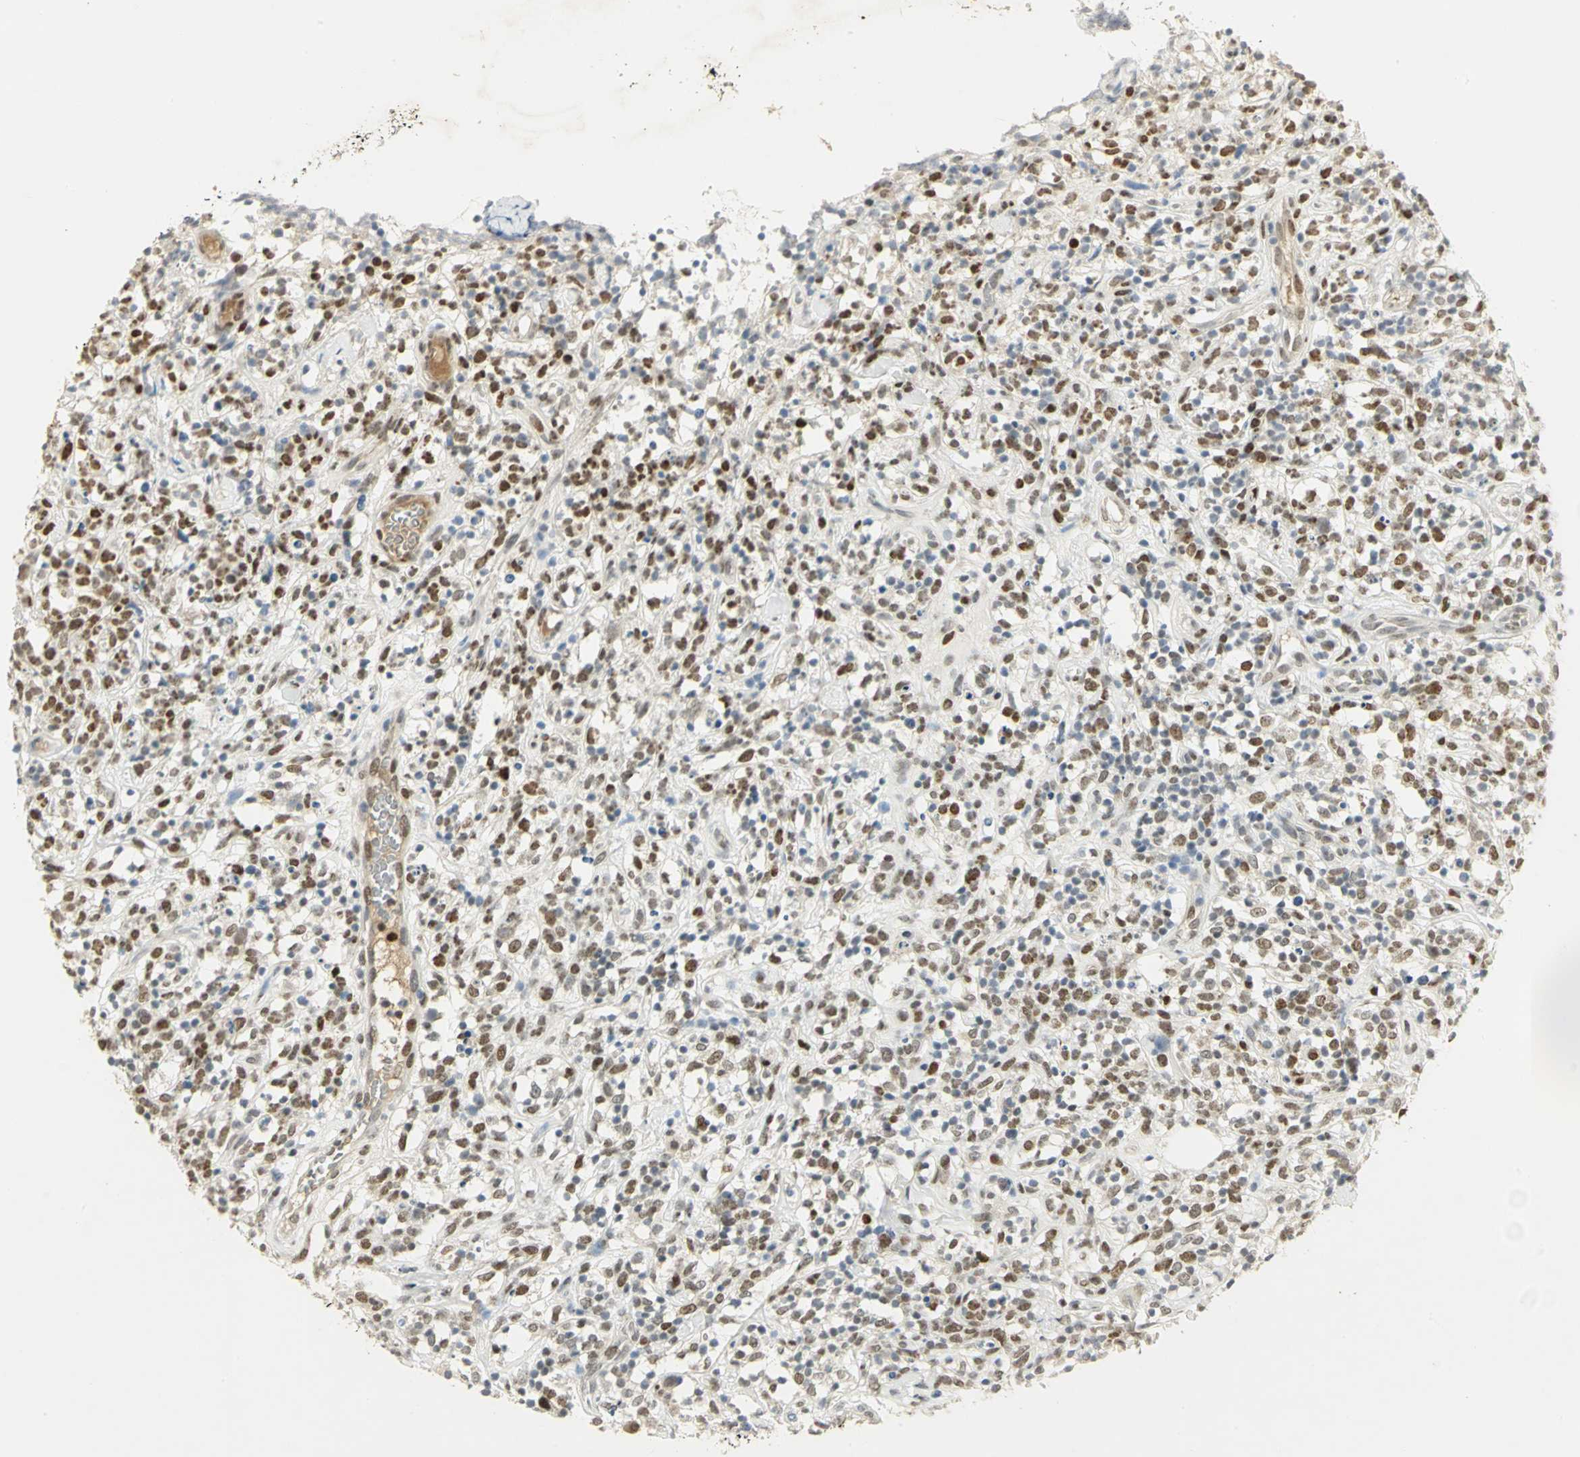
{"staining": {"intensity": "strong", "quantity": ">75%", "location": "nuclear"}, "tissue": "lymphoma", "cell_type": "Tumor cells", "image_type": "cancer", "snomed": [{"axis": "morphology", "description": "Malignant lymphoma, non-Hodgkin's type, High grade"}, {"axis": "topography", "description": "Lymph node"}], "caption": "Immunohistochemical staining of lymphoma displays high levels of strong nuclear protein expression in about >75% of tumor cells.", "gene": "AK6", "patient": {"sex": "female", "age": 73}}